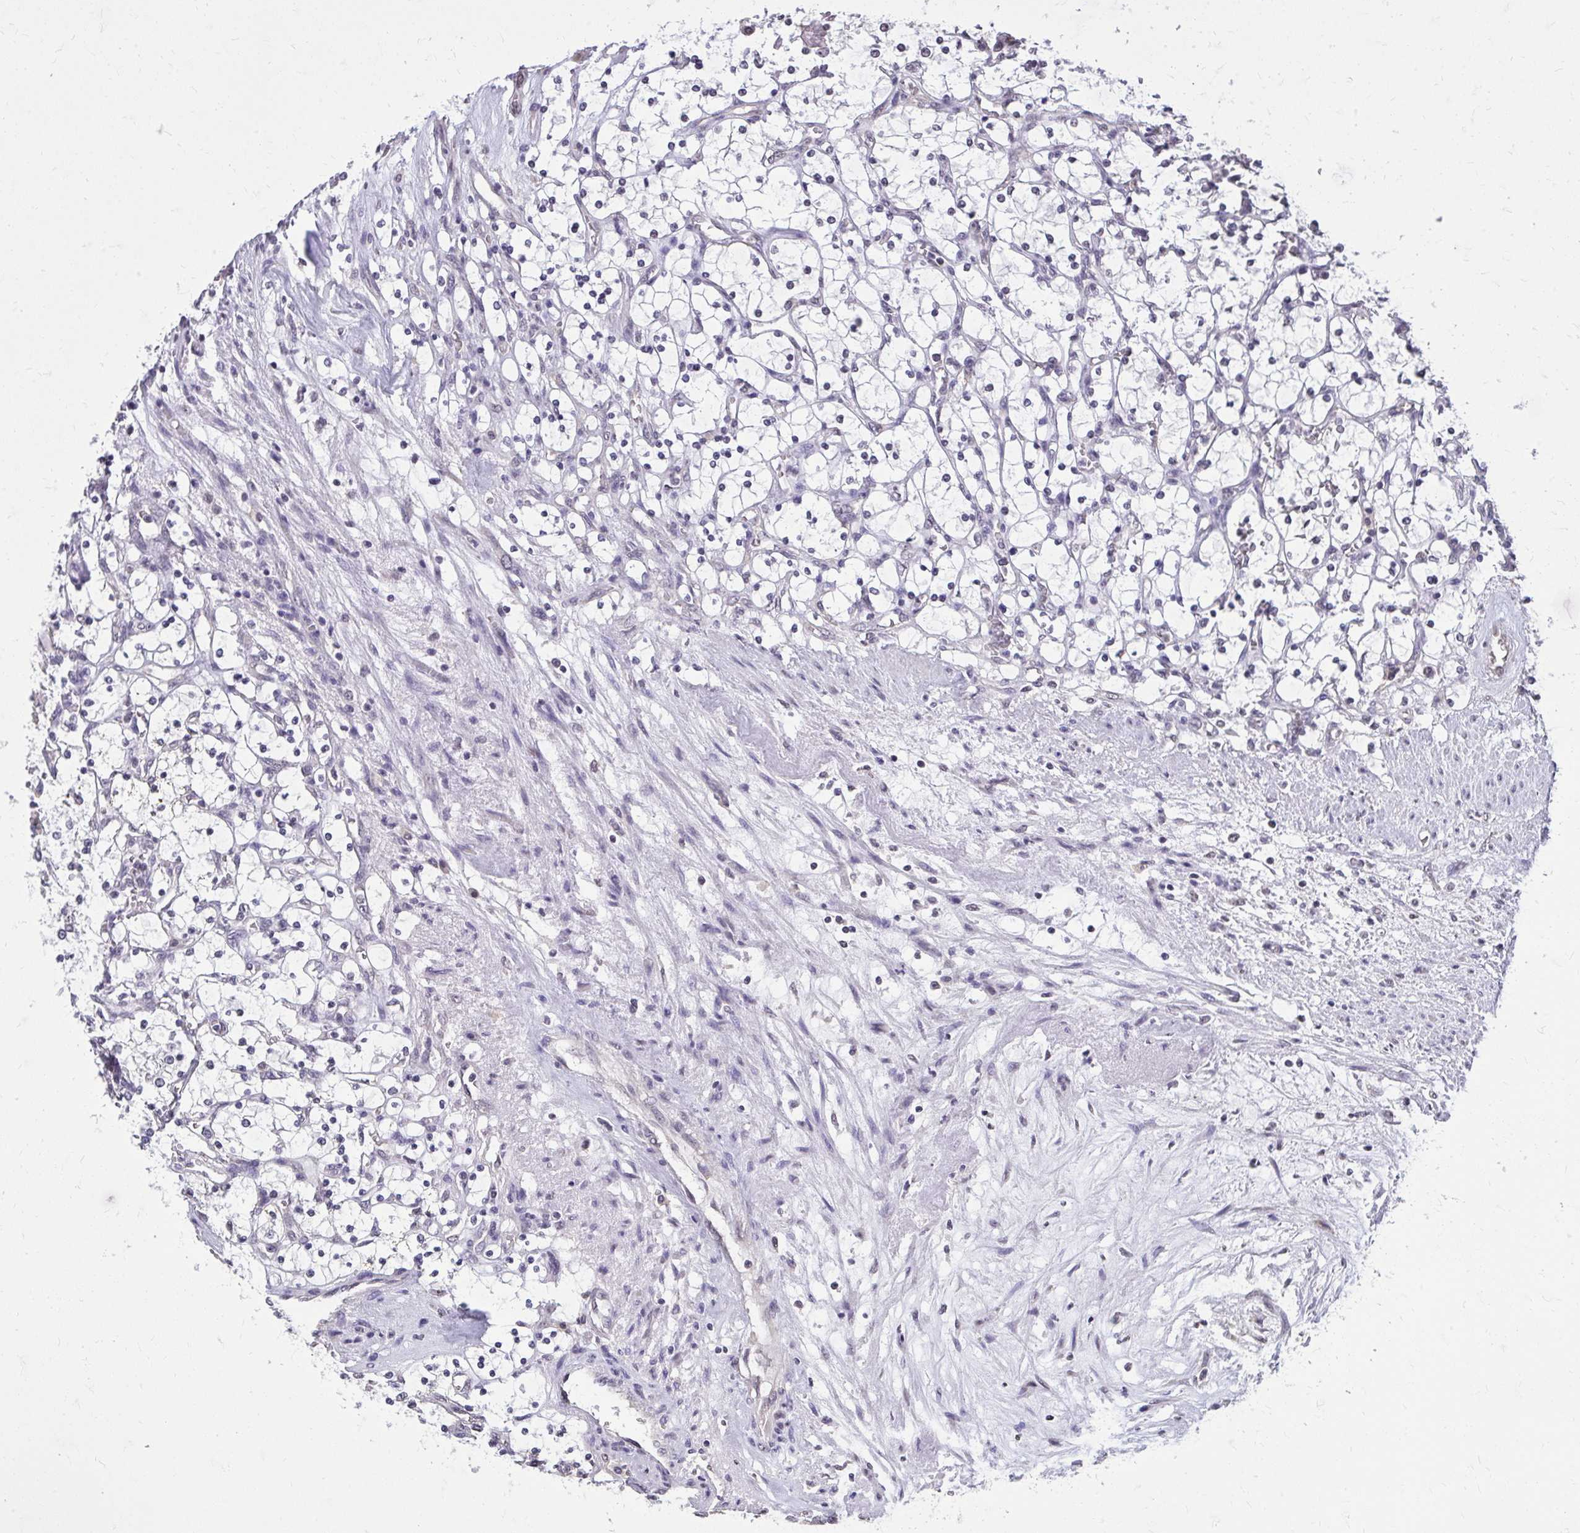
{"staining": {"intensity": "negative", "quantity": "none", "location": "none"}, "tissue": "renal cancer", "cell_type": "Tumor cells", "image_type": "cancer", "snomed": [{"axis": "morphology", "description": "Adenocarcinoma, NOS"}, {"axis": "topography", "description": "Kidney"}], "caption": "A photomicrograph of human renal adenocarcinoma is negative for staining in tumor cells.", "gene": "AKAP5", "patient": {"sex": "female", "age": 69}}